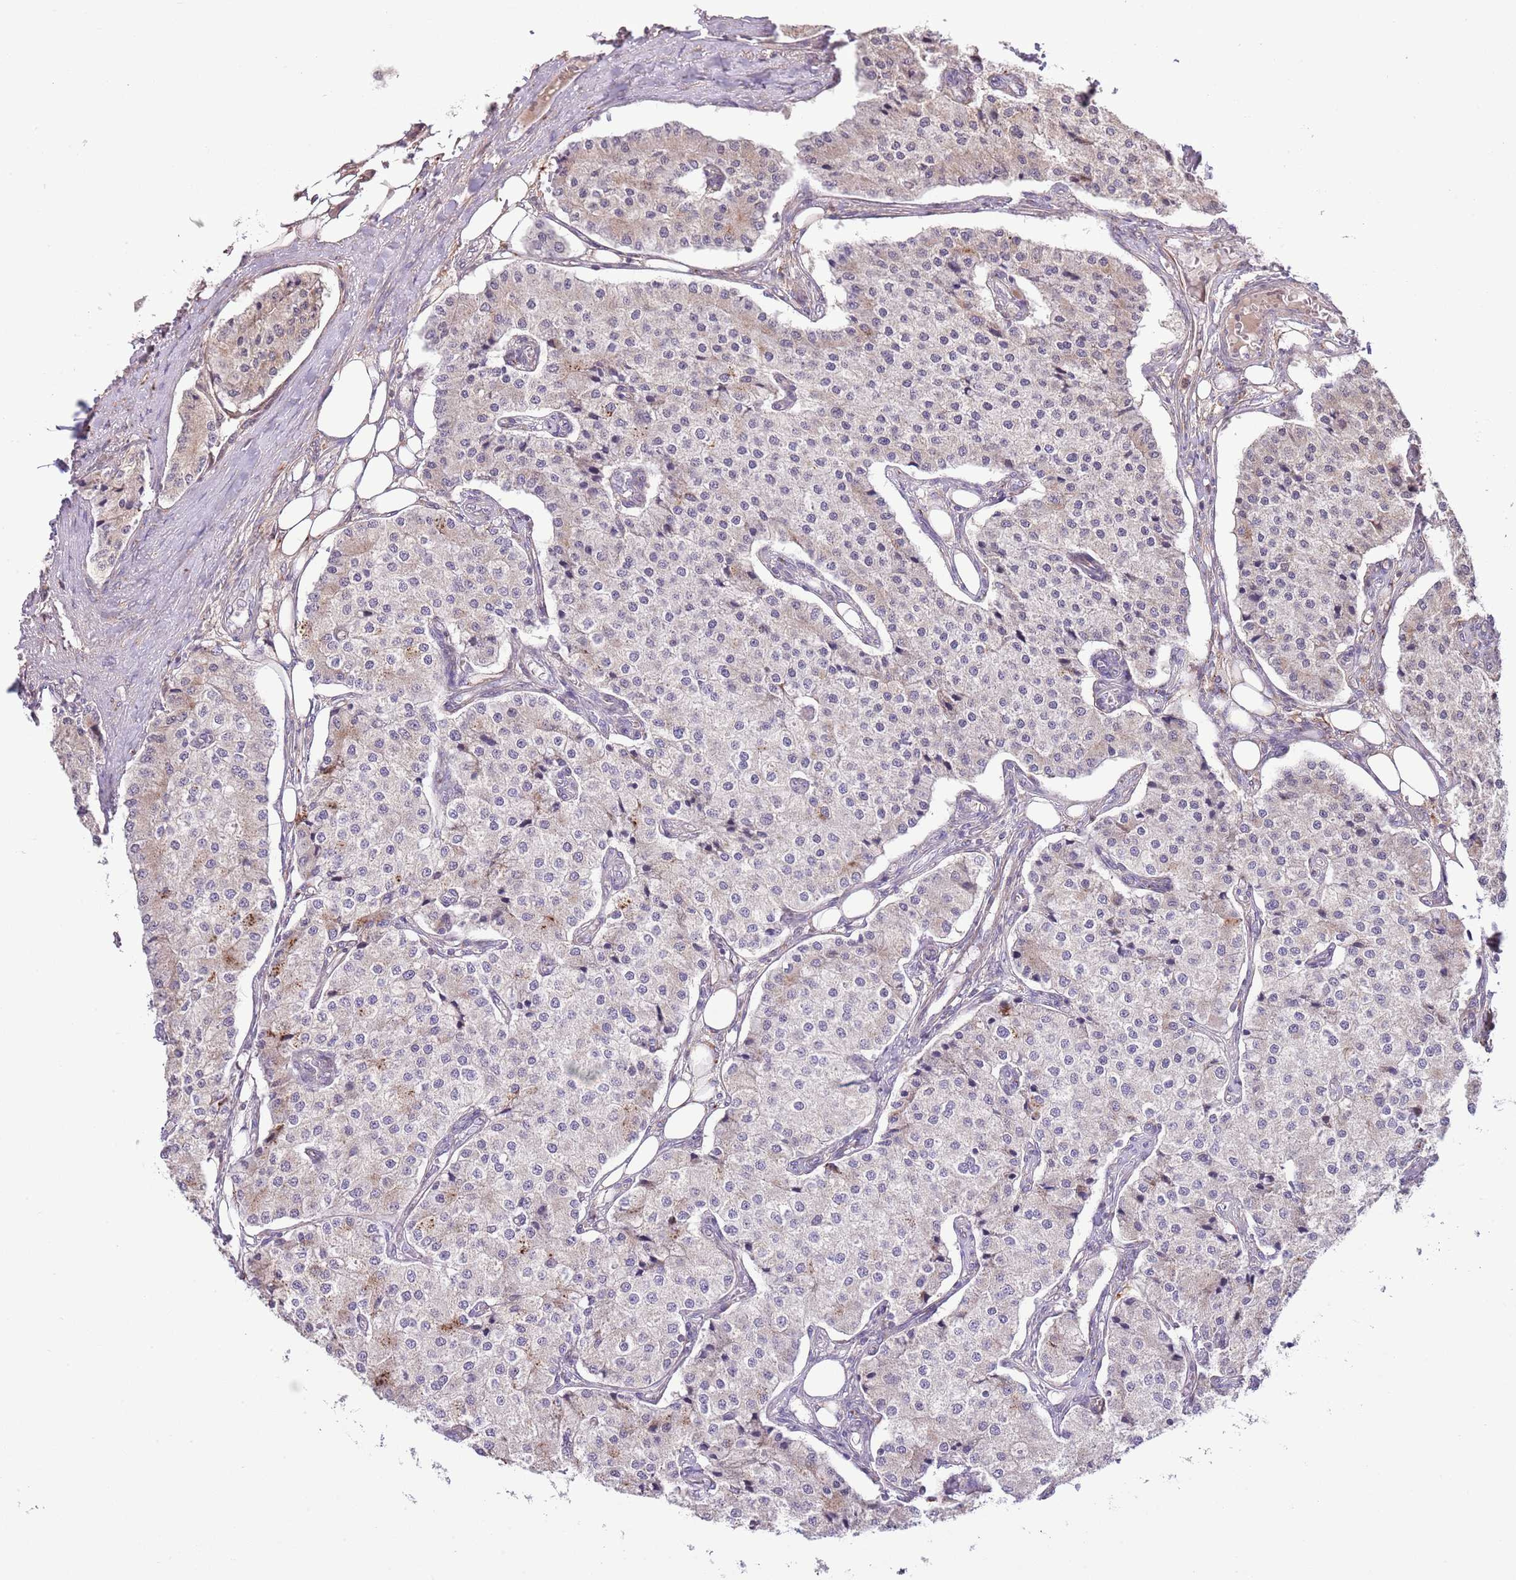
{"staining": {"intensity": "weak", "quantity": "25%-75%", "location": "cytoplasmic/membranous"}, "tissue": "carcinoid", "cell_type": "Tumor cells", "image_type": "cancer", "snomed": [{"axis": "morphology", "description": "Carcinoid, malignant, NOS"}, {"axis": "topography", "description": "Colon"}], "caption": "Carcinoid tissue demonstrates weak cytoplasmic/membranous positivity in approximately 25%-75% of tumor cells The staining was performed using DAB (3,3'-diaminobenzidine), with brown indicating positive protein expression. Nuclei are stained blue with hematoxylin.", "gene": "ABHD17C", "patient": {"sex": "female", "age": 52}}